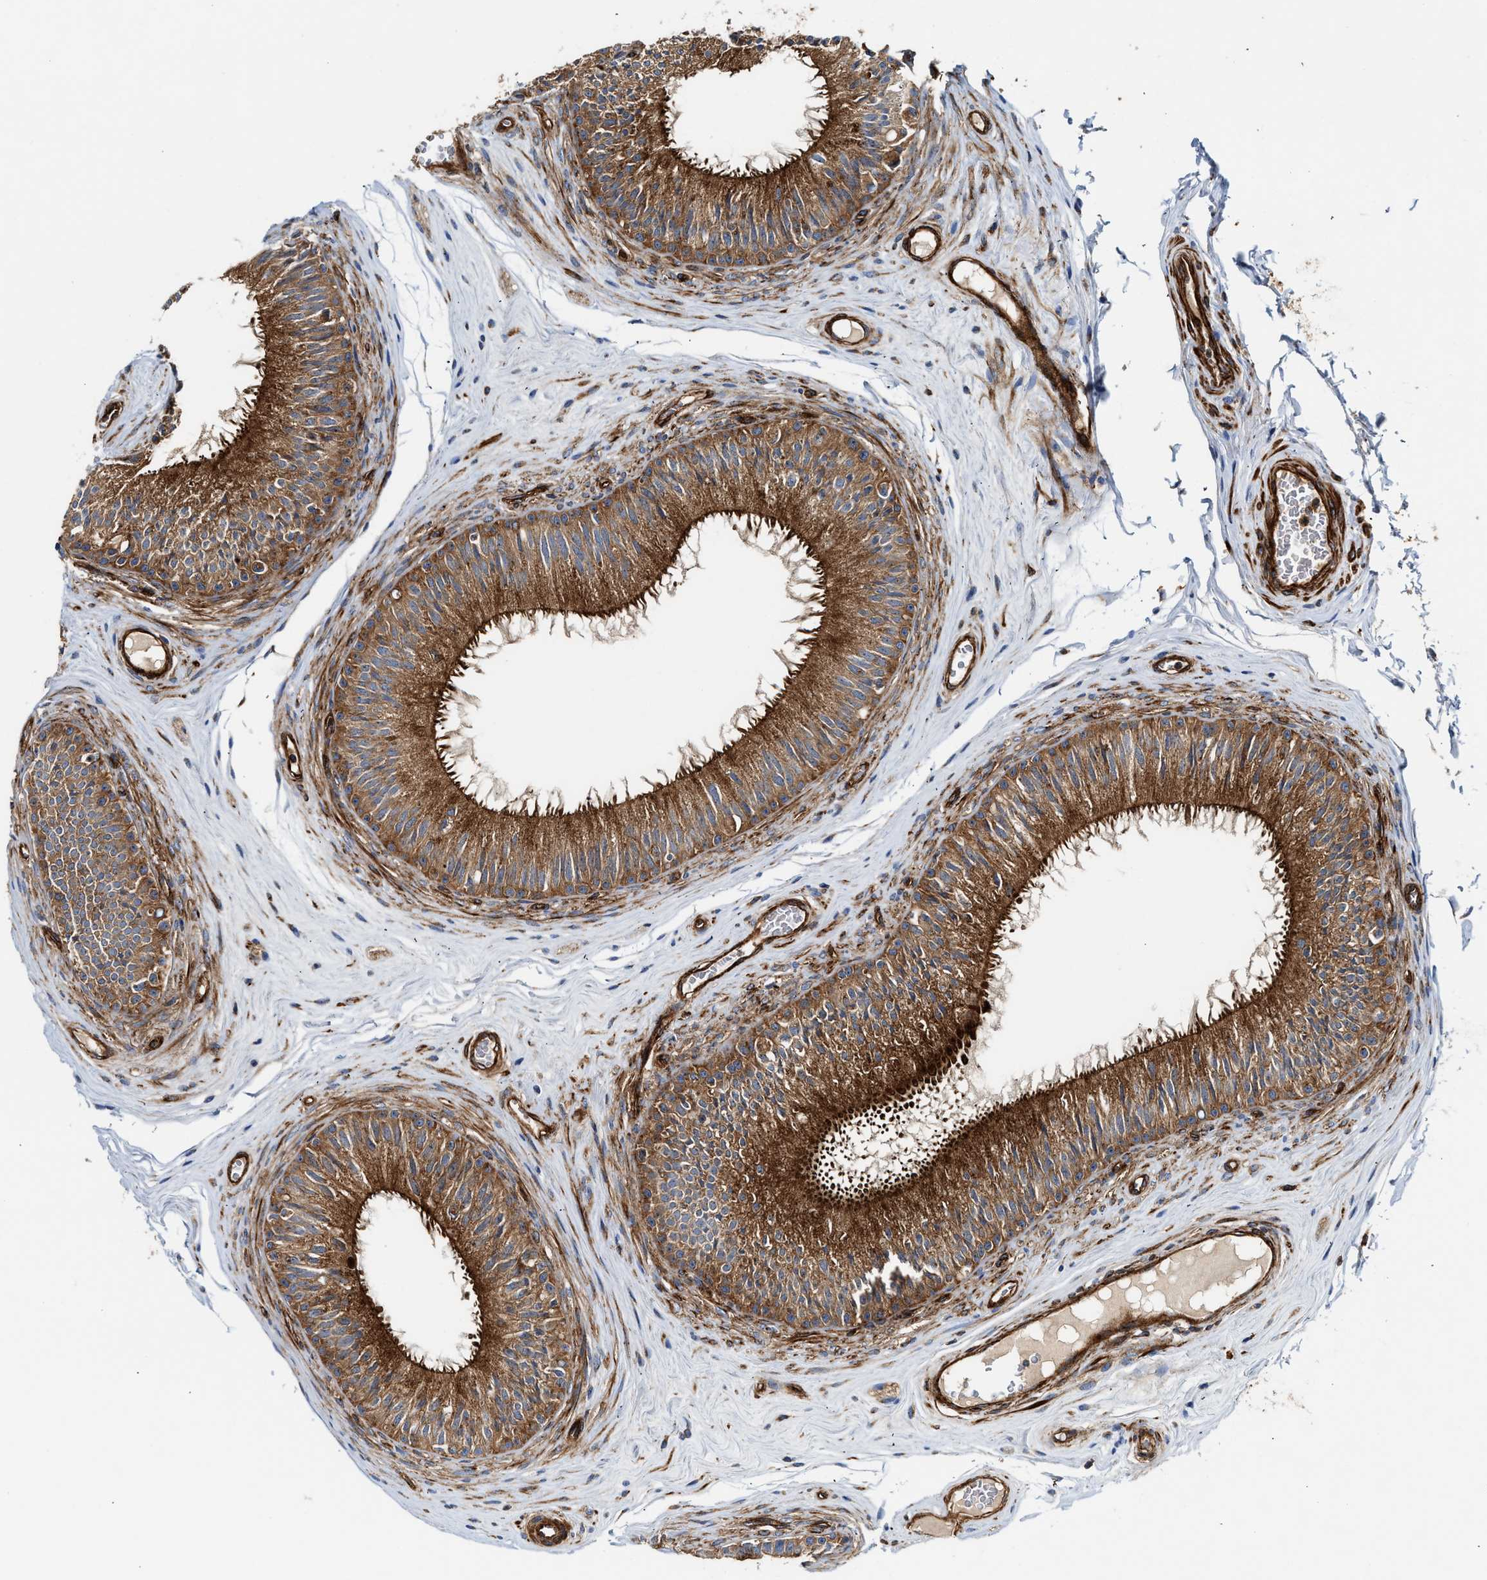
{"staining": {"intensity": "strong", "quantity": ">75%", "location": "cytoplasmic/membranous"}, "tissue": "epididymis", "cell_type": "Glandular cells", "image_type": "normal", "snomed": [{"axis": "morphology", "description": "Normal tissue, NOS"}, {"axis": "topography", "description": "Testis"}, {"axis": "topography", "description": "Epididymis"}], "caption": "Epididymis stained with a brown dye displays strong cytoplasmic/membranous positive expression in about >75% of glandular cells.", "gene": "HIP1", "patient": {"sex": "male", "age": 36}}